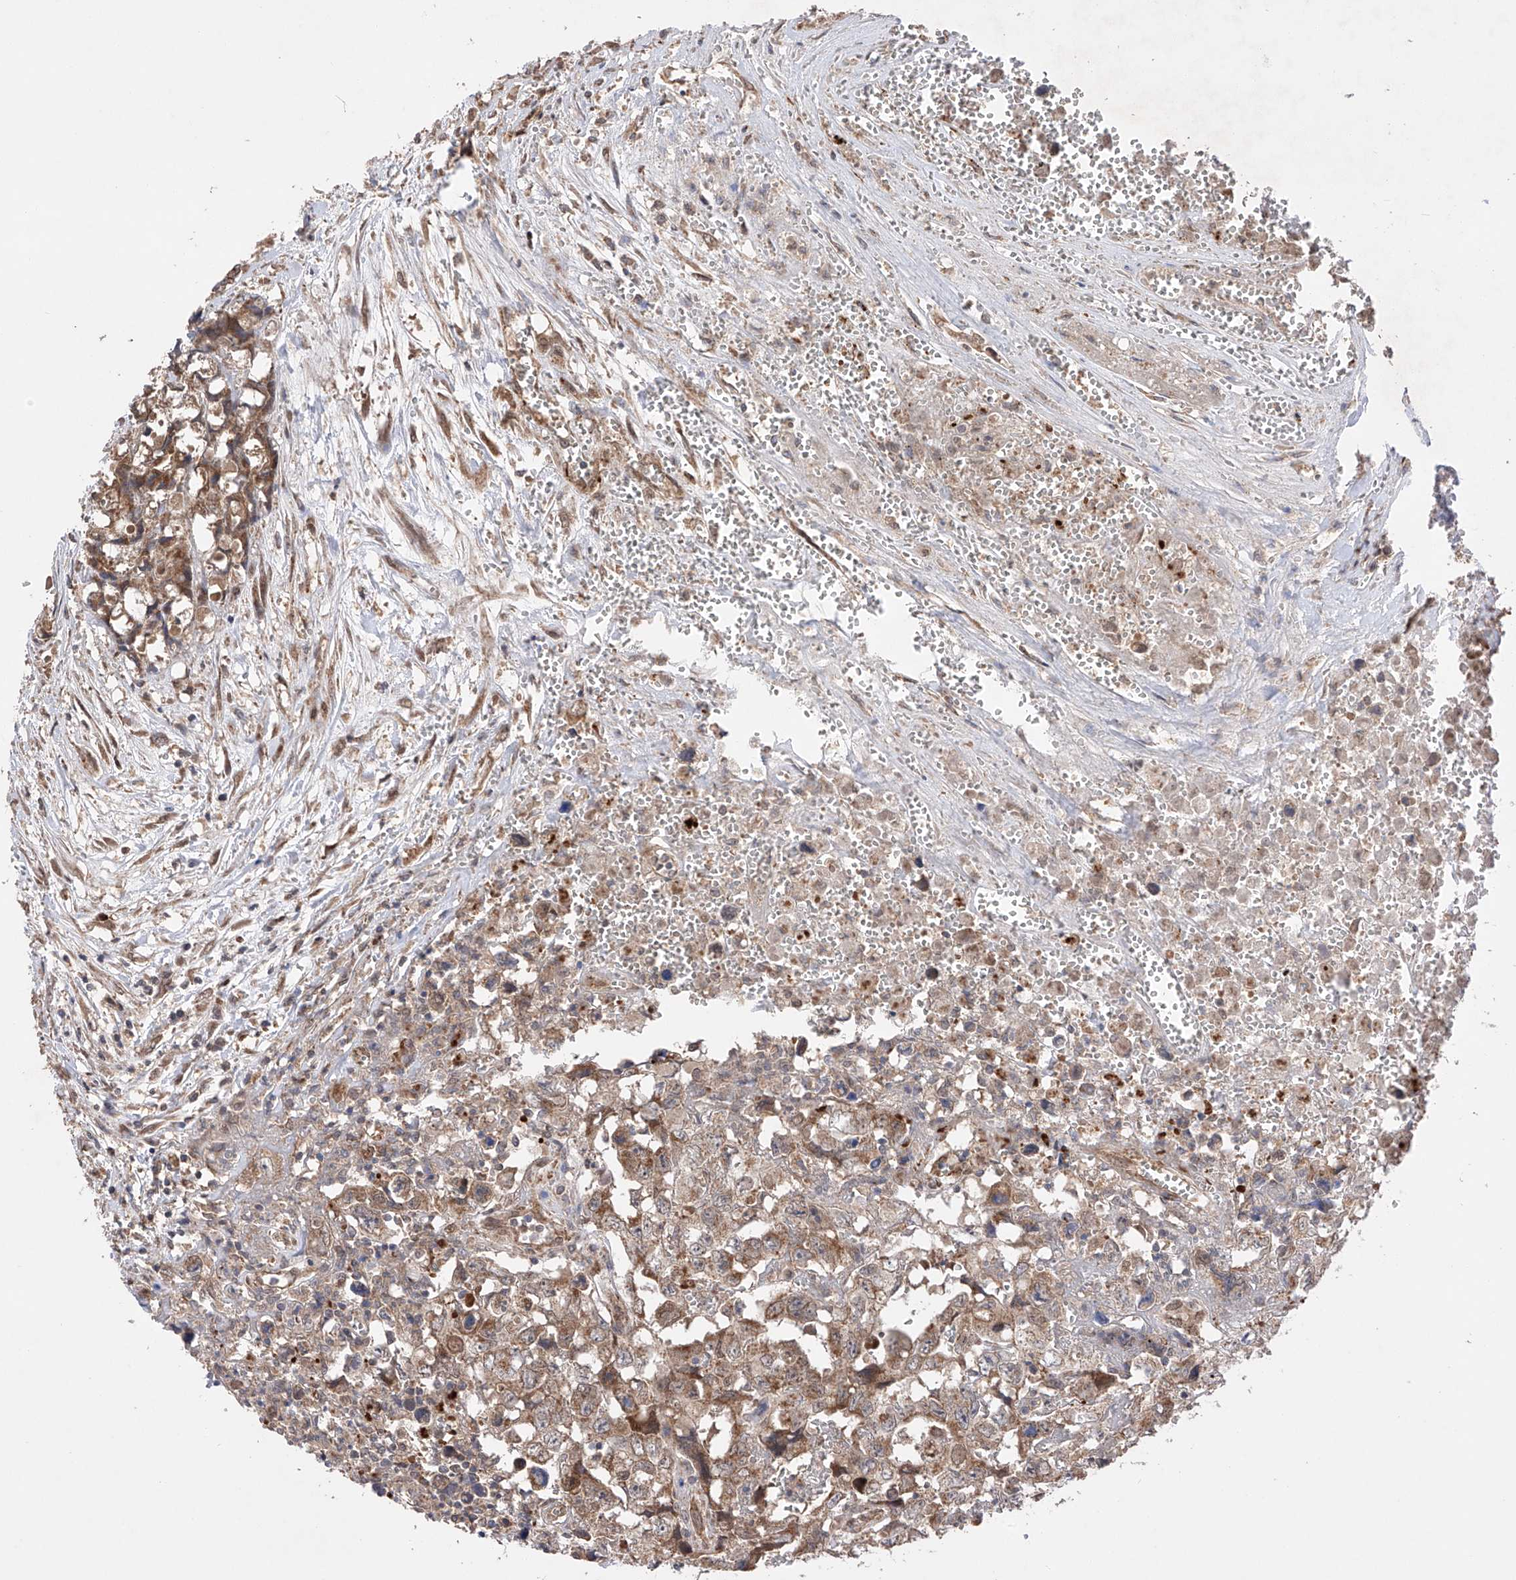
{"staining": {"intensity": "moderate", "quantity": ">75%", "location": "cytoplasmic/membranous"}, "tissue": "testis cancer", "cell_type": "Tumor cells", "image_type": "cancer", "snomed": [{"axis": "morphology", "description": "Carcinoma, Embryonal, NOS"}, {"axis": "topography", "description": "Testis"}], "caption": "Immunohistochemistry (DAB (3,3'-diaminobenzidine)) staining of human testis embryonal carcinoma displays moderate cytoplasmic/membranous protein positivity in about >75% of tumor cells. (DAB = brown stain, brightfield microscopy at high magnification).", "gene": "SDHAF4", "patient": {"sex": "male", "age": 31}}